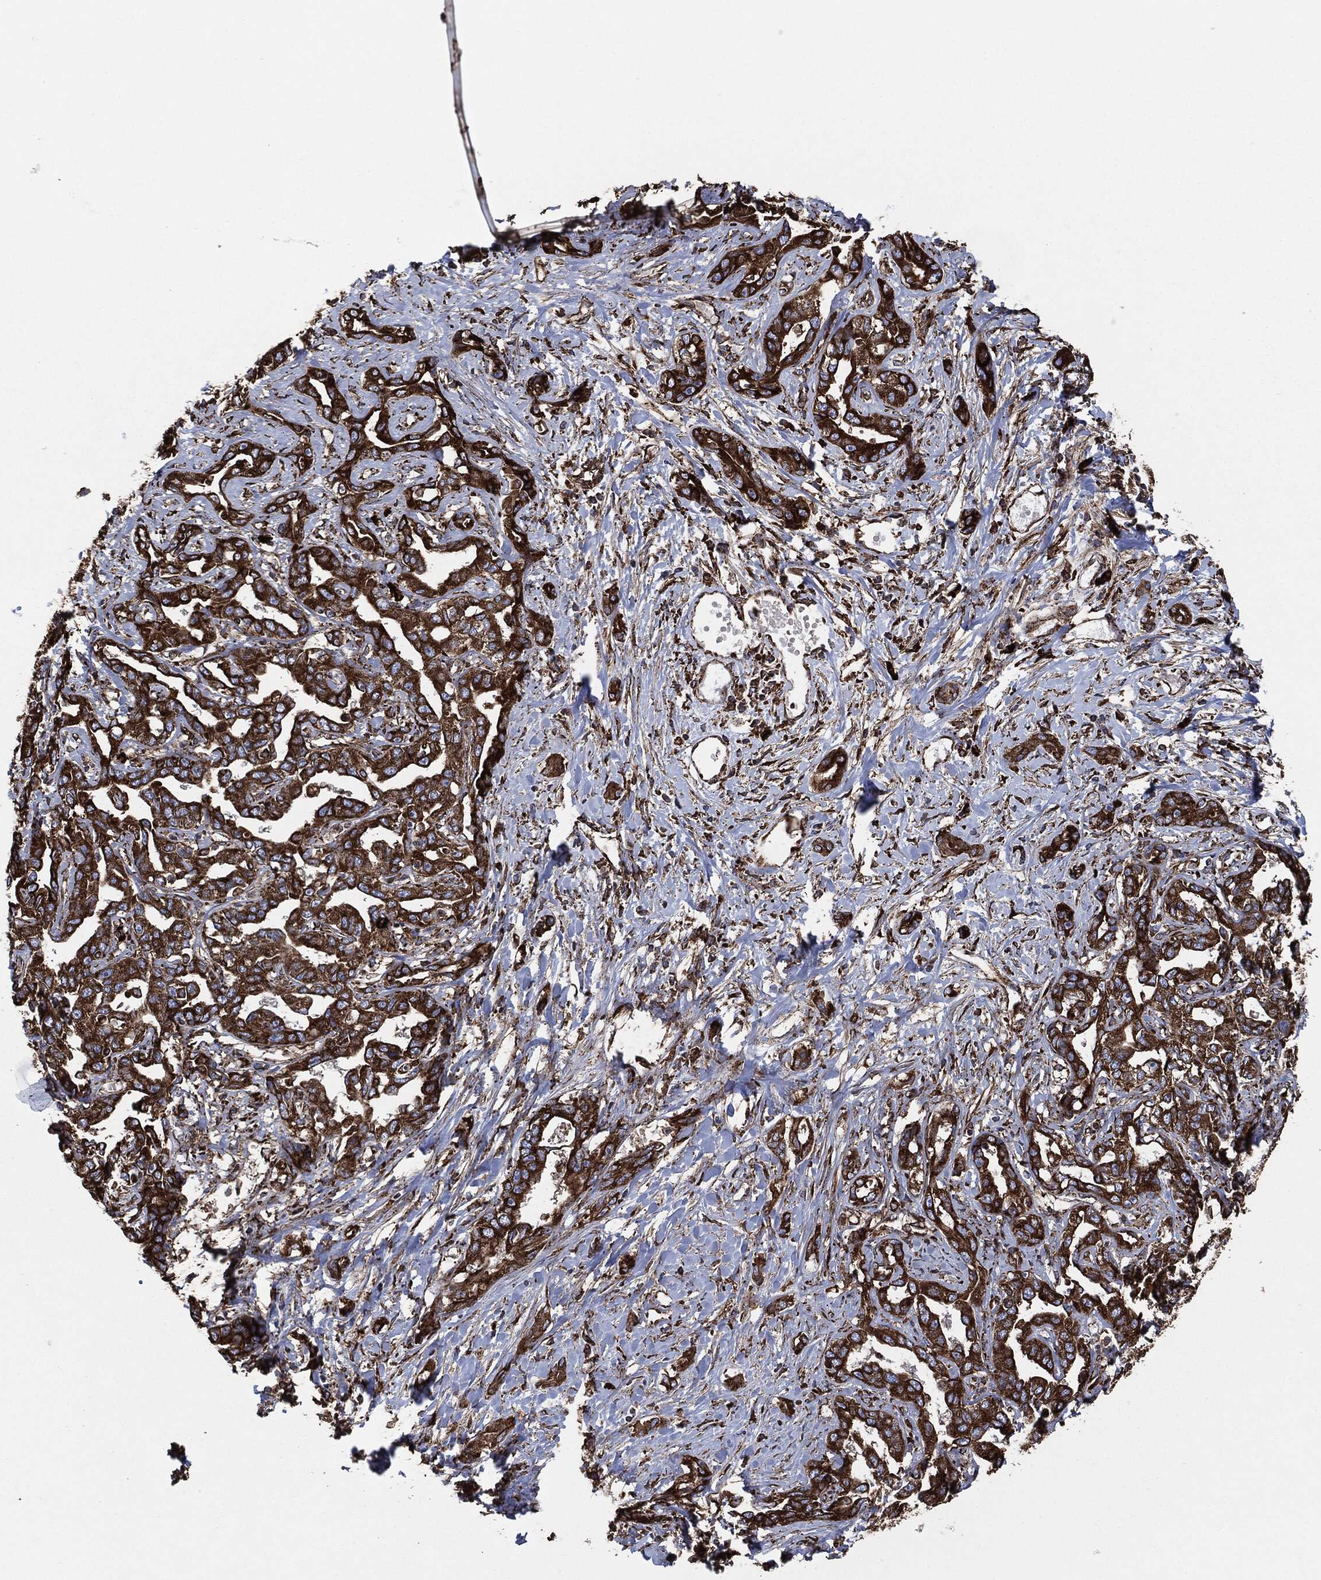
{"staining": {"intensity": "strong", "quantity": ">75%", "location": "cytoplasmic/membranous"}, "tissue": "liver cancer", "cell_type": "Tumor cells", "image_type": "cancer", "snomed": [{"axis": "morphology", "description": "Cholangiocarcinoma"}, {"axis": "topography", "description": "Liver"}], "caption": "Liver cholangiocarcinoma tissue reveals strong cytoplasmic/membranous staining in approximately >75% of tumor cells, visualized by immunohistochemistry.", "gene": "AMFR", "patient": {"sex": "male", "age": 59}}